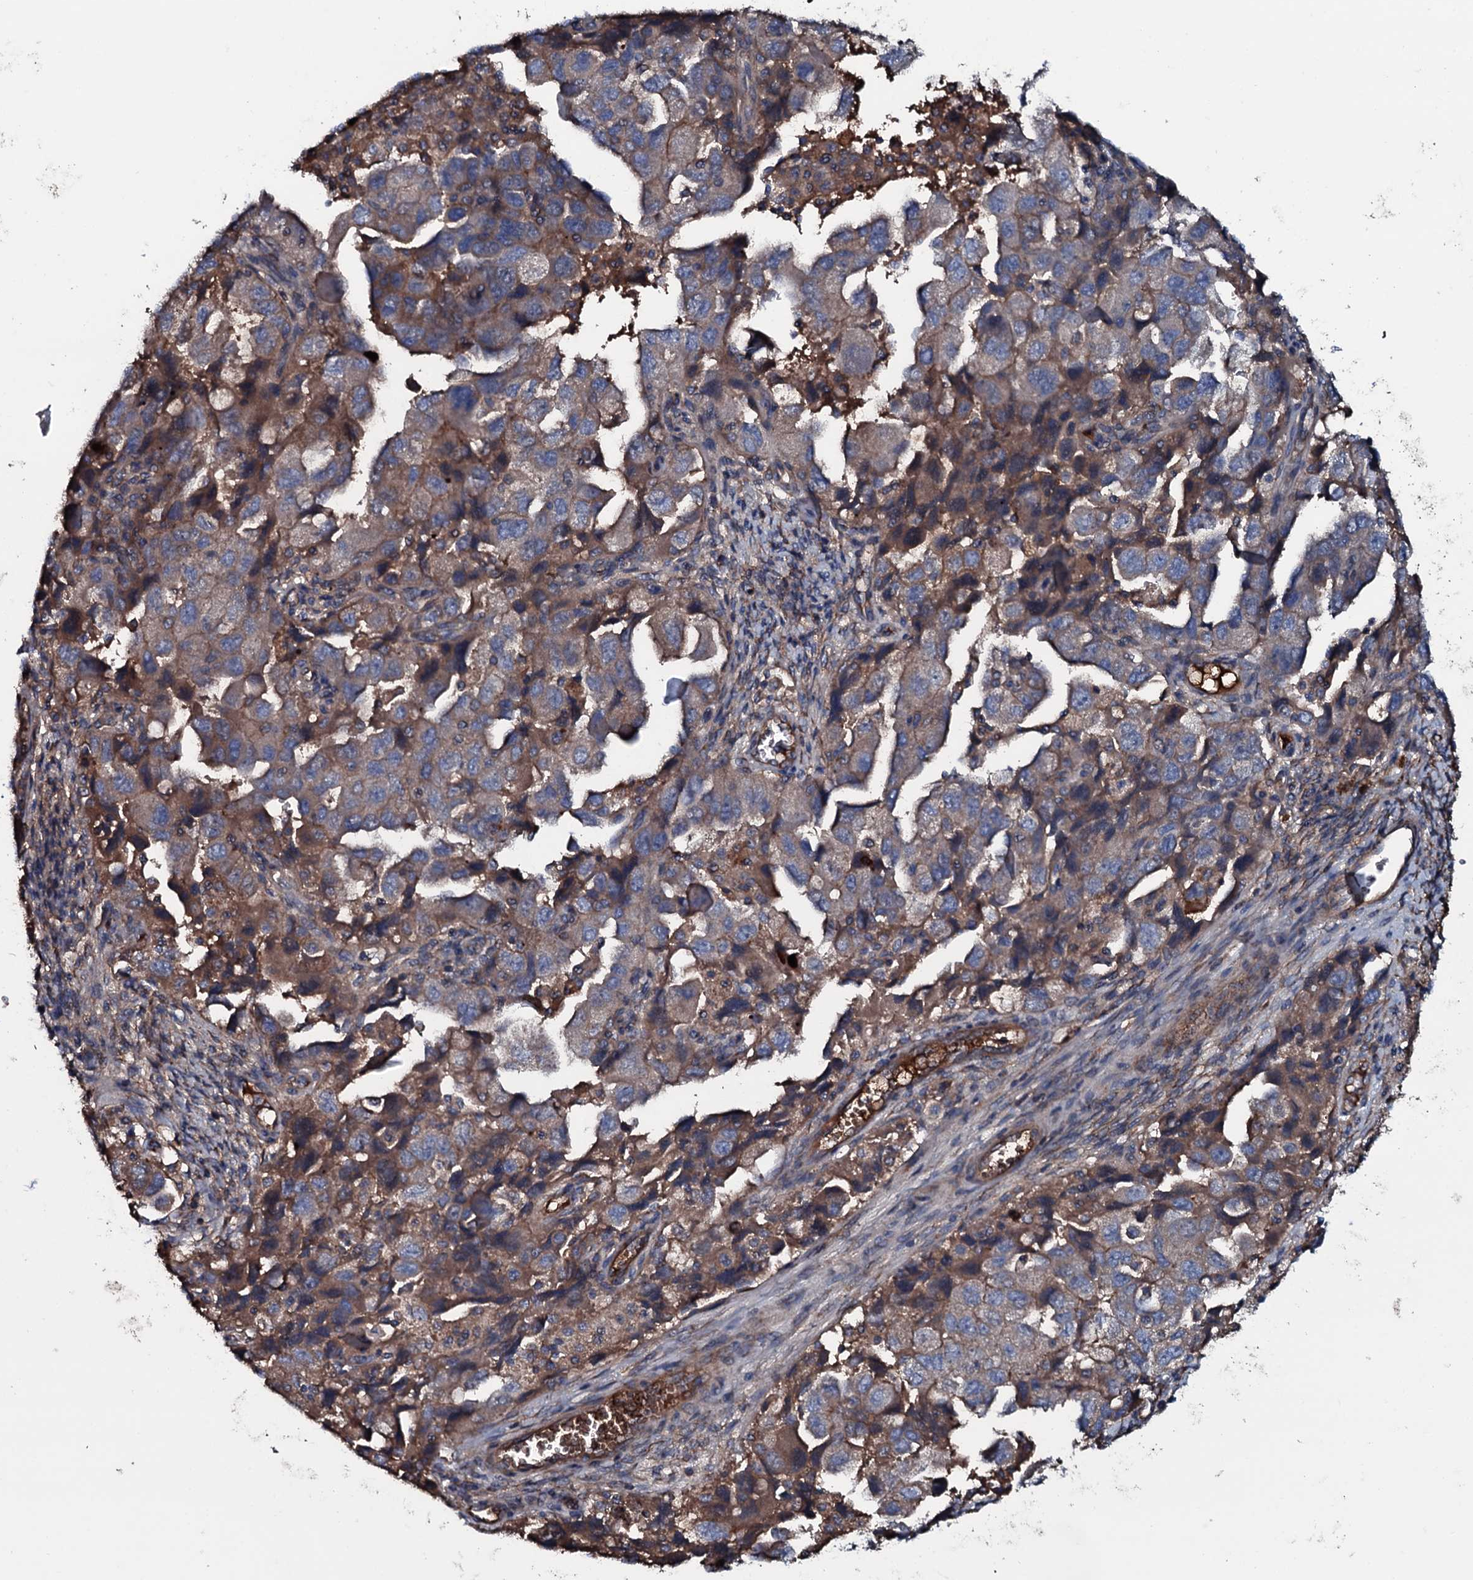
{"staining": {"intensity": "strong", "quantity": "<25%", "location": "cytoplasmic/membranous"}, "tissue": "ovarian cancer", "cell_type": "Tumor cells", "image_type": "cancer", "snomed": [{"axis": "morphology", "description": "Carcinoma, NOS"}, {"axis": "morphology", "description": "Cystadenocarcinoma, serous, NOS"}, {"axis": "topography", "description": "Ovary"}], "caption": "Human carcinoma (ovarian) stained with a brown dye reveals strong cytoplasmic/membranous positive staining in about <25% of tumor cells.", "gene": "NEK1", "patient": {"sex": "female", "age": 69}}